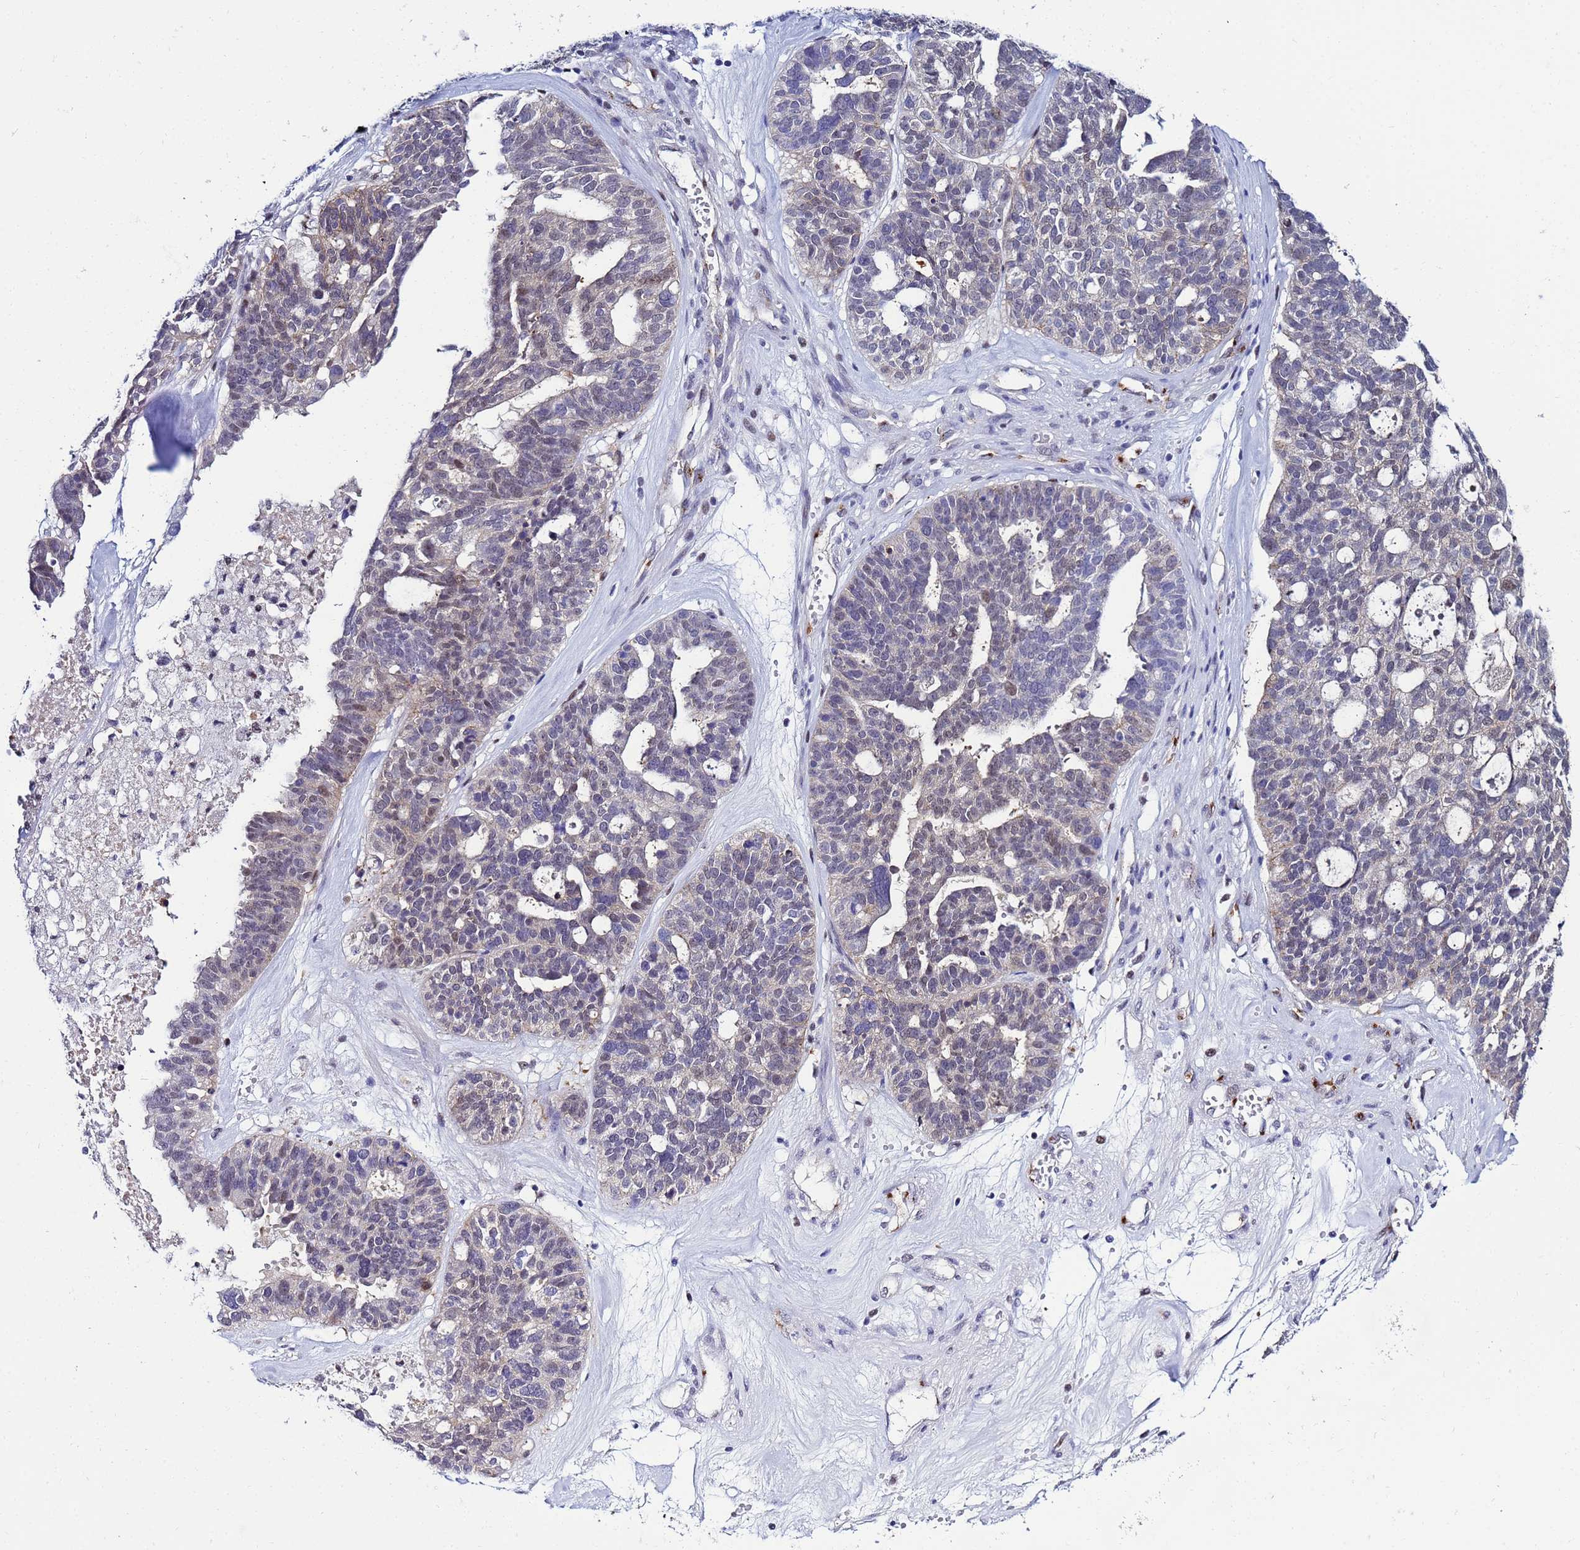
{"staining": {"intensity": "weak", "quantity": "<25%", "location": "nuclear"}, "tissue": "ovarian cancer", "cell_type": "Tumor cells", "image_type": "cancer", "snomed": [{"axis": "morphology", "description": "Cystadenocarcinoma, serous, NOS"}, {"axis": "topography", "description": "Ovary"}], "caption": "Immunohistochemistry photomicrograph of ovarian cancer (serous cystadenocarcinoma) stained for a protein (brown), which demonstrates no positivity in tumor cells.", "gene": "SLC25A37", "patient": {"sex": "female", "age": 59}}